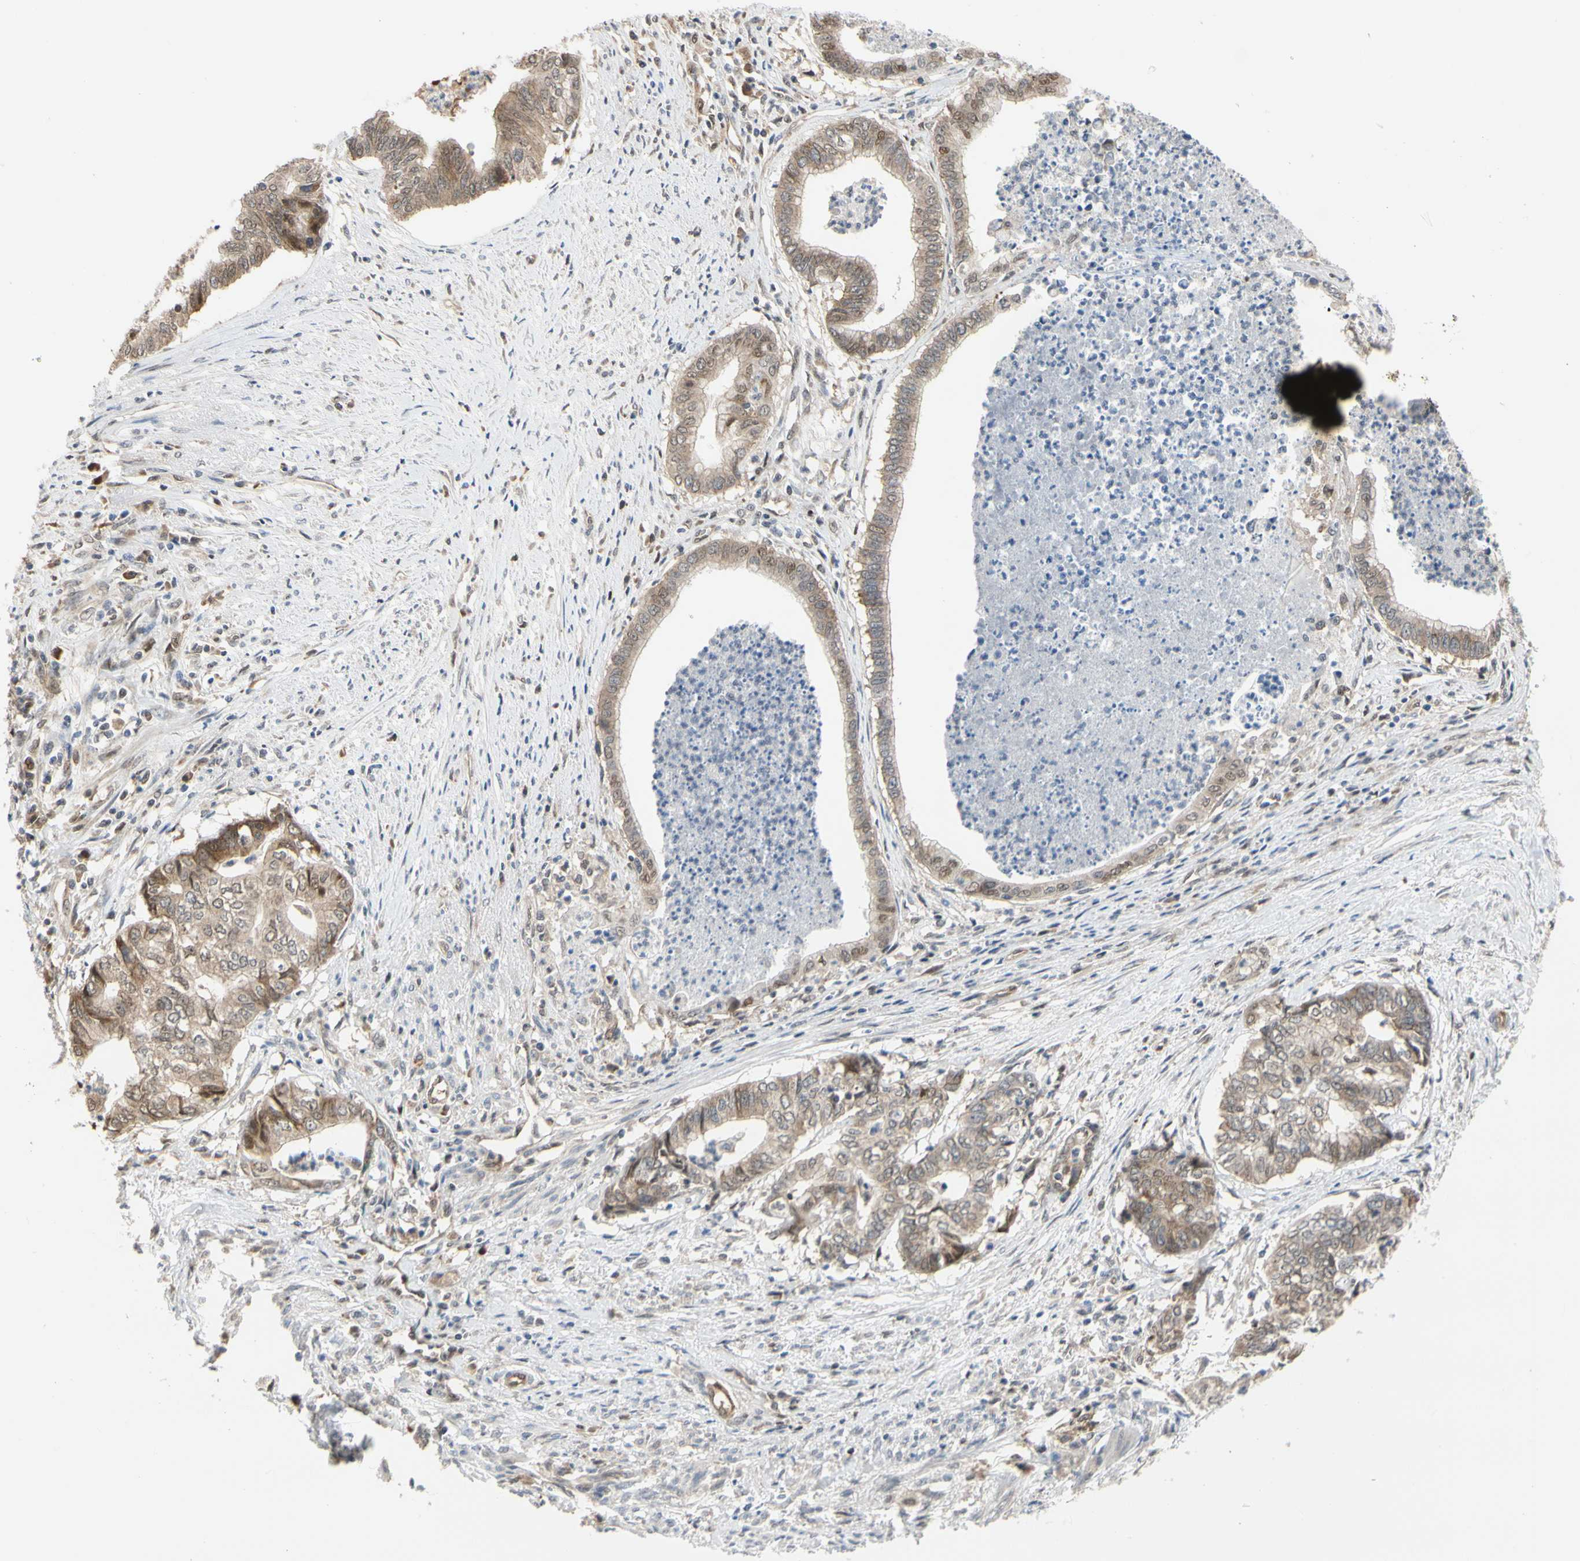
{"staining": {"intensity": "moderate", "quantity": ">75%", "location": "cytoplasmic/membranous"}, "tissue": "endometrial cancer", "cell_type": "Tumor cells", "image_type": "cancer", "snomed": [{"axis": "morphology", "description": "Necrosis, NOS"}, {"axis": "morphology", "description": "Adenocarcinoma, NOS"}, {"axis": "topography", "description": "Endometrium"}], "caption": "Protein staining reveals moderate cytoplasmic/membranous positivity in about >75% of tumor cells in endometrial adenocarcinoma.", "gene": "CDK5", "patient": {"sex": "female", "age": 79}}